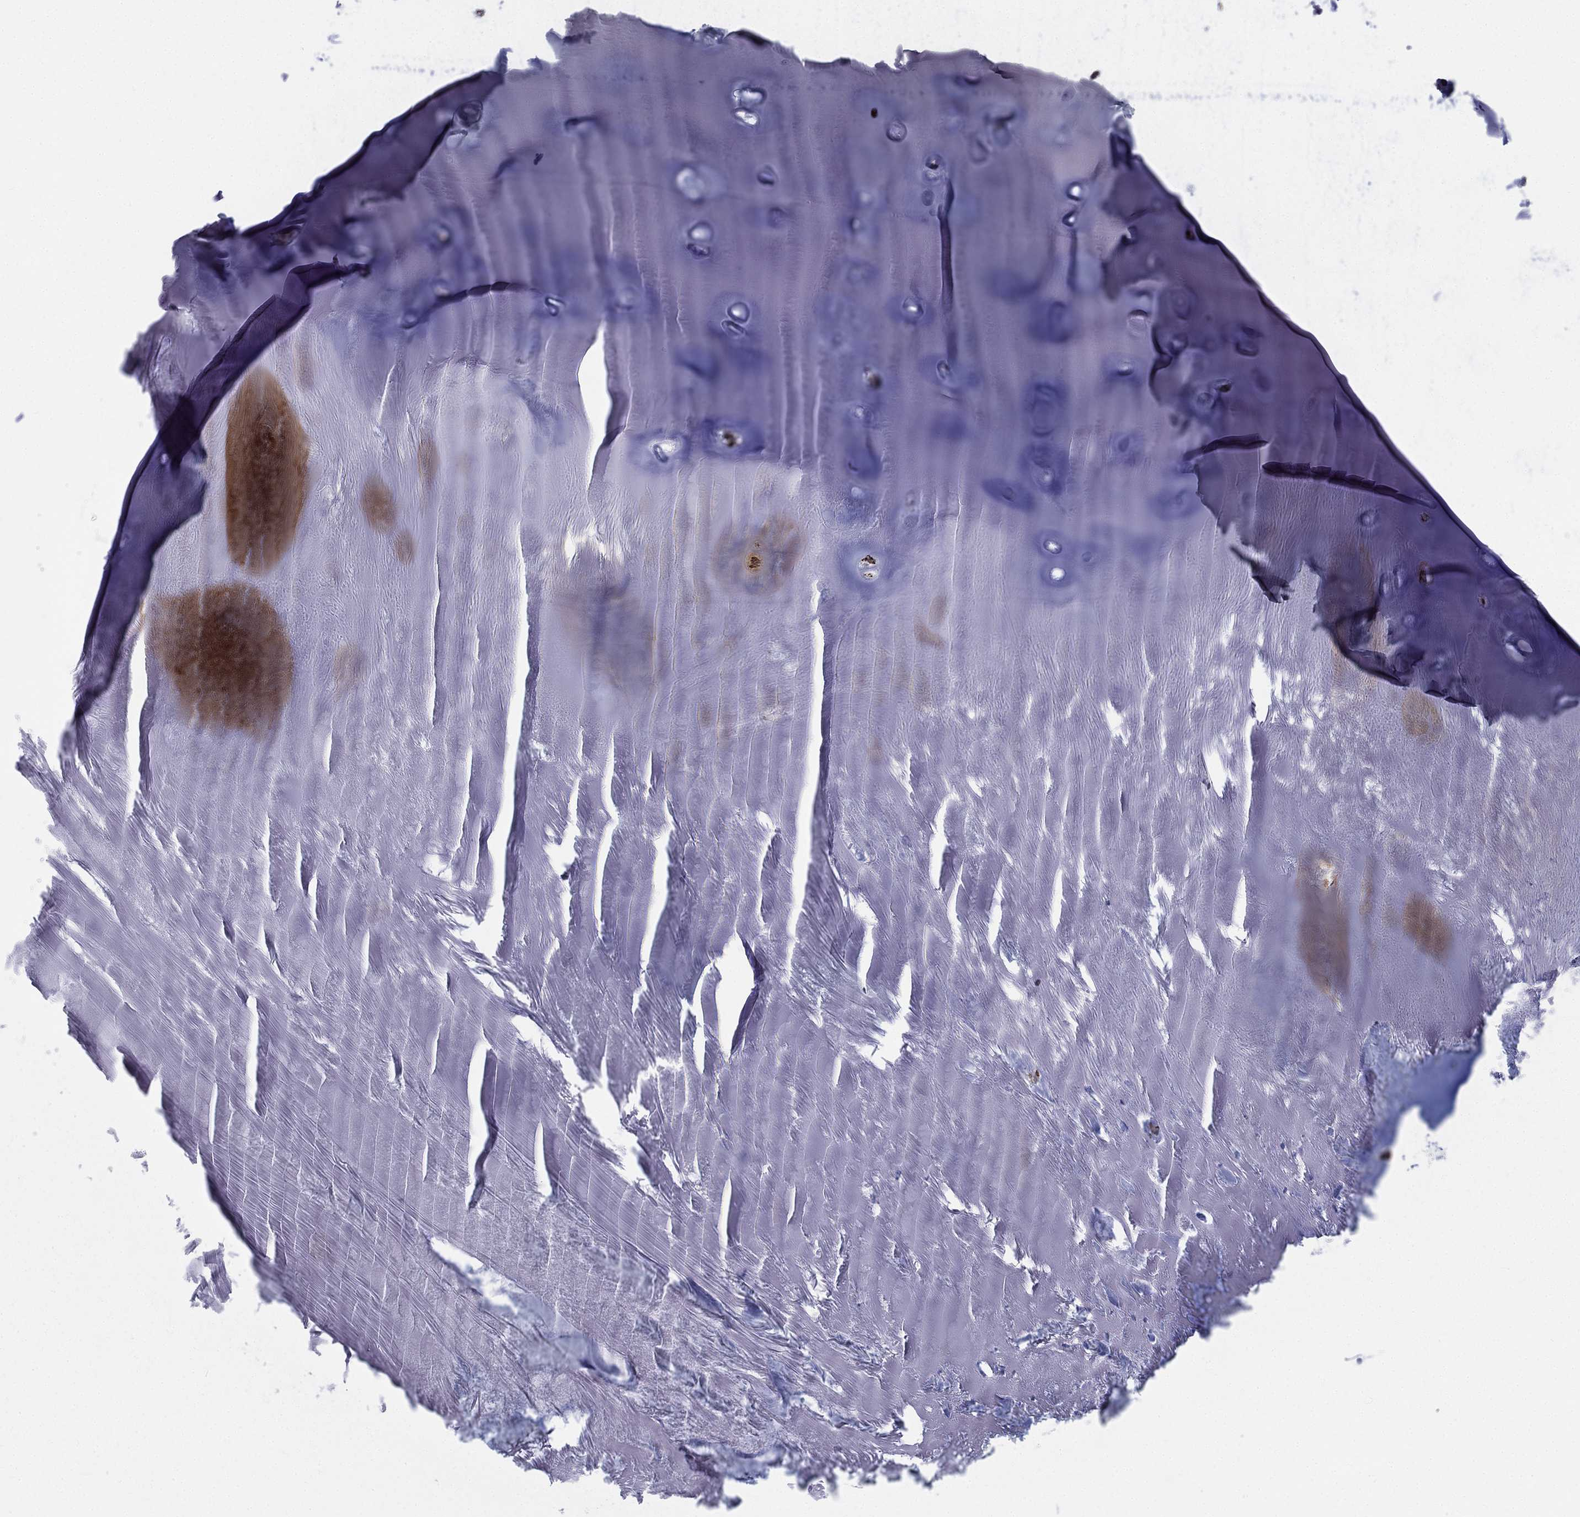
{"staining": {"intensity": "negative", "quantity": "none", "location": "none"}, "tissue": "adipose tissue", "cell_type": "Adipocytes", "image_type": "normal", "snomed": [{"axis": "morphology", "description": "Normal tissue, NOS"}, {"axis": "topography", "description": "Cartilage tissue"}], "caption": "The IHC micrograph has no significant positivity in adipocytes of adipose tissue.", "gene": "RIN3", "patient": {"sex": "male", "age": 81}}